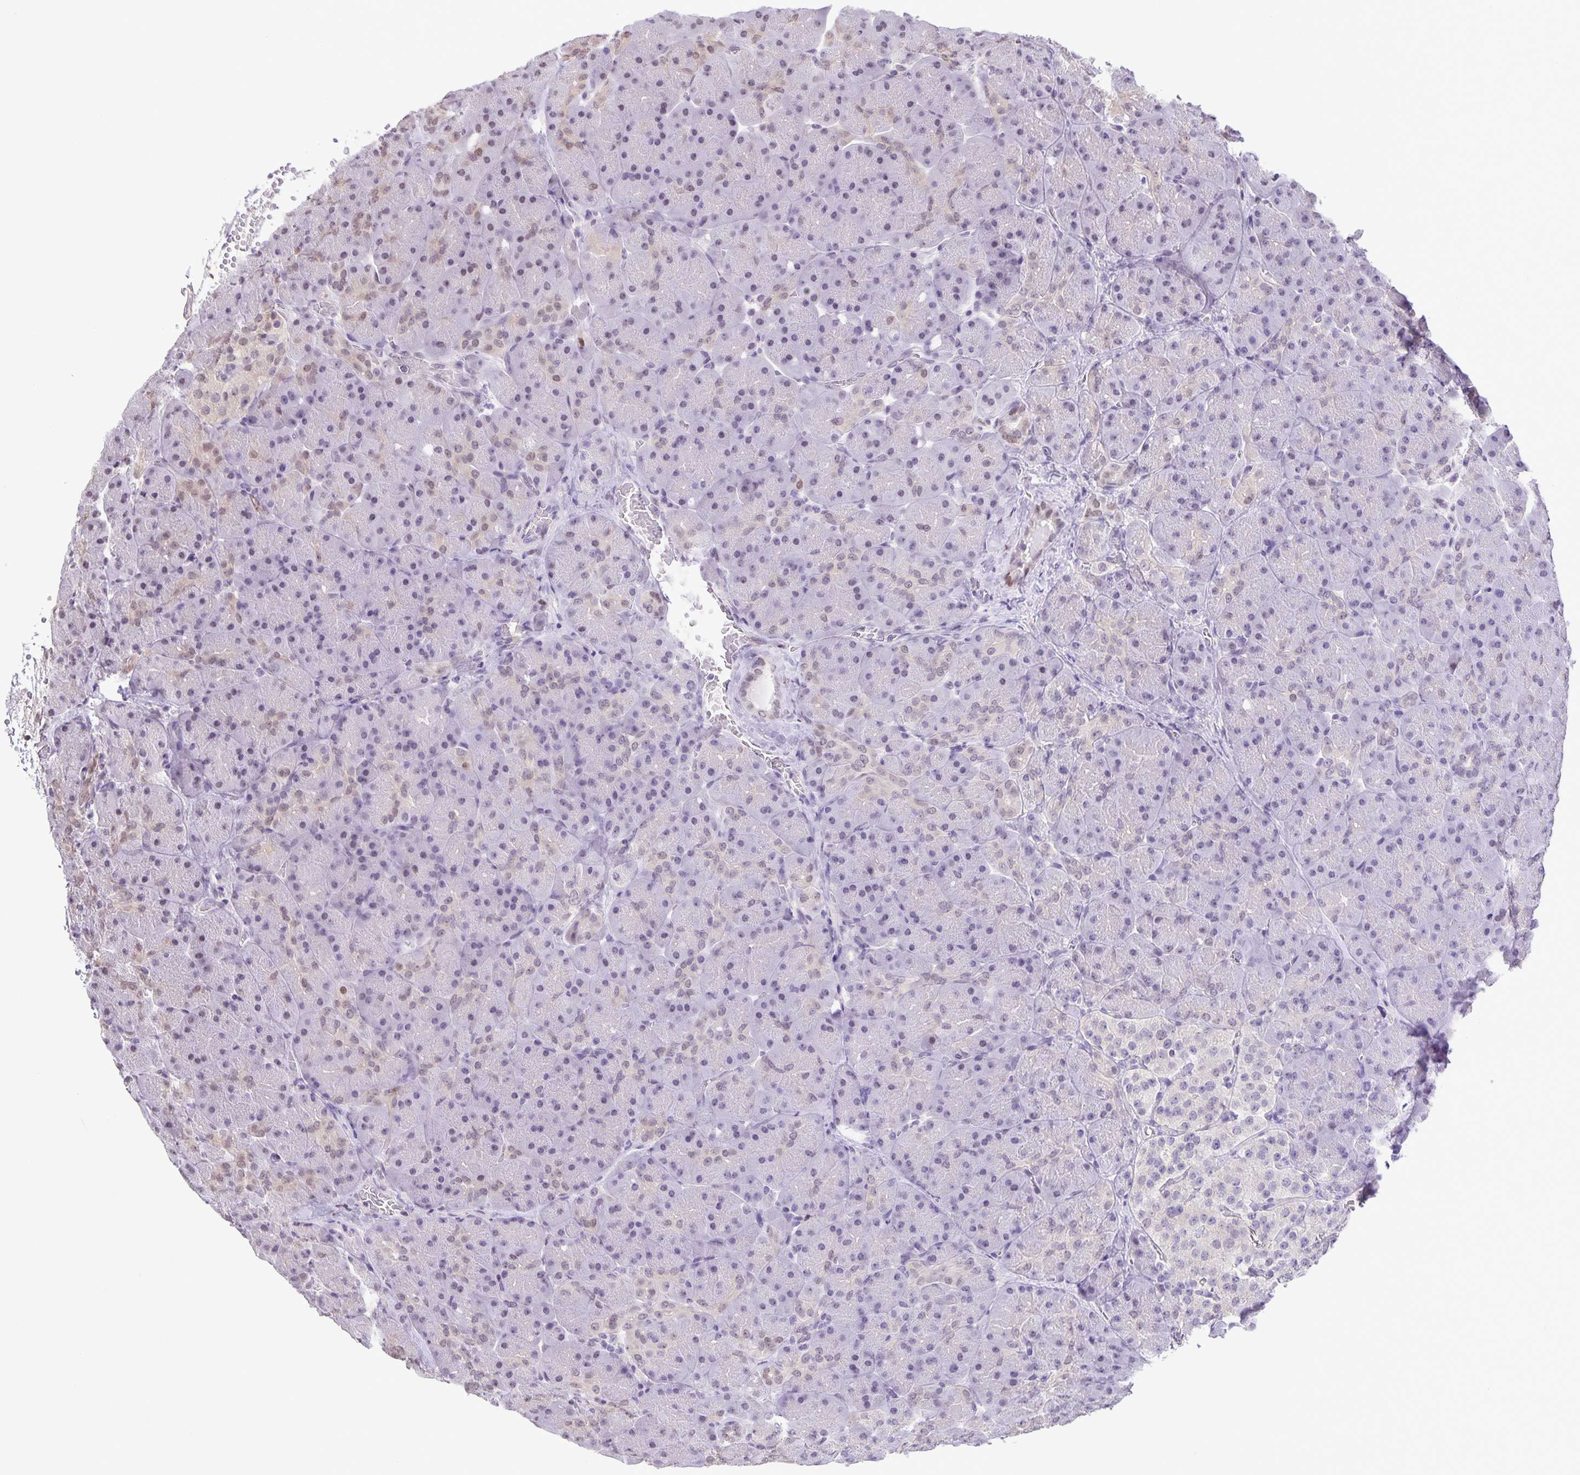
{"staining": {"intensity": "moderate", "quantity": "<25%", "location": "nuclear"}, "tissue": "pancreas", "cell_type": "Exocrine glandular cells", "image_type": "normal", "snomed": [{"axis": "morphology", "description": "Normal tissue, NOS"}, {"axis": "topography", "description": "Pancreas"}], "caption": "Protein staining of benign pancreas shows moderate nuclear positivity in approximately <25% of exocrine glandular cells. The staining was performed using DAB (3,3'-diaminobenzidine) to visualize the protein expression in brown, while the nuclei were stained in blue with hematoxylin (Magnification: 20x).", "gene": "ONECUT2", "patient": {"sex": "male", "age": 55}}